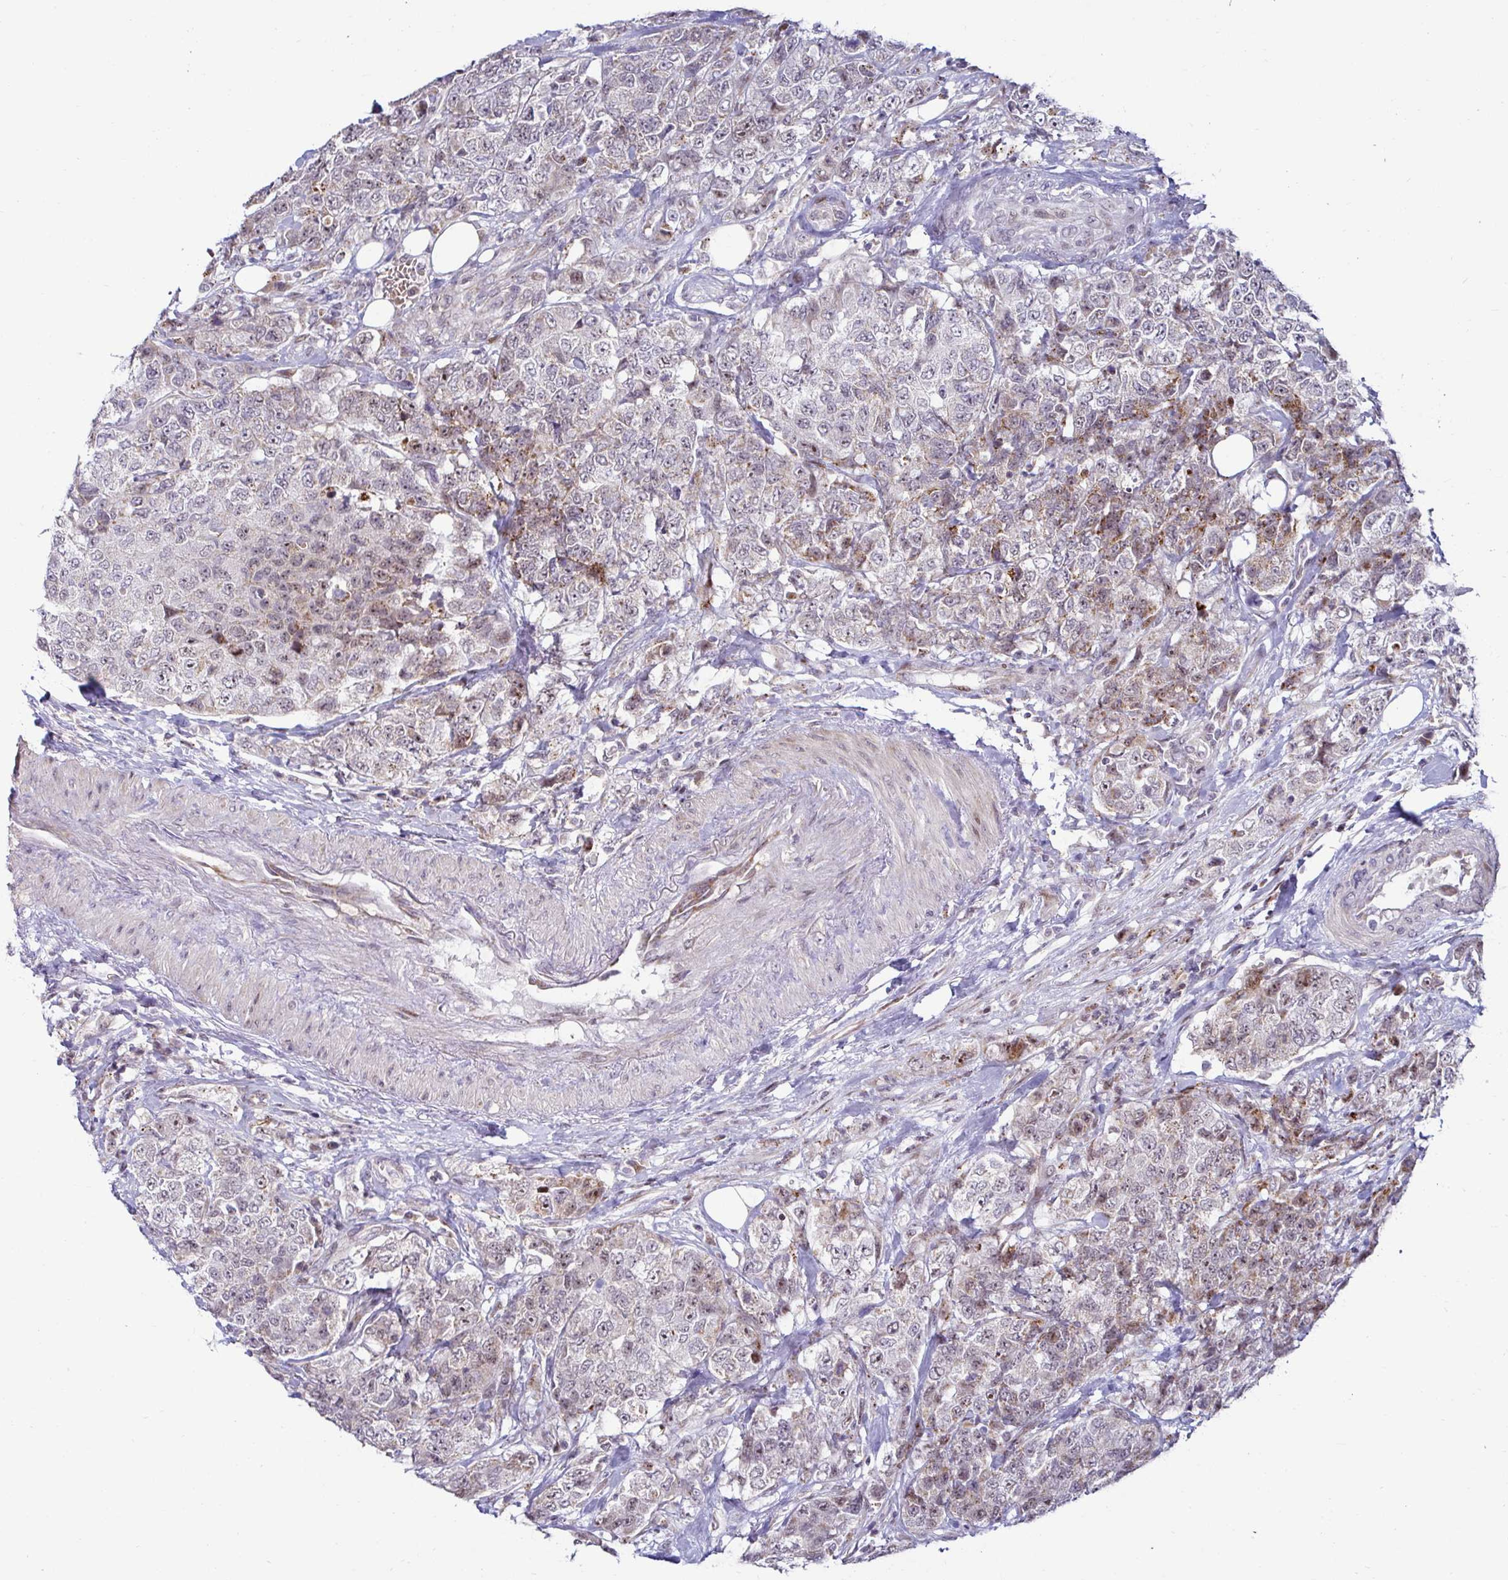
{"staining": {"intensity": "weak", "quantity": "25%-75%", "location": "cytoplasmic/membranous,nuclear"}, "tissue": "urothelial cancer", "cell_type": "Tumor cells", "image_type": "cancer", "snomed": [{"axis": "morphology", "description": "Urothelial carcinoma, High grade"}, {"axis": "topography", "description": "Urinary bladder"}], "caption": "There is low levels of weak cytoplasmic/membranous and nuclear staining in tumor cells of urothelial cancer, as demonstrated by immunohistochemical staining (brown color).", "gene": "DZIP1", "patient": {"sex": "female", "age": 78}}